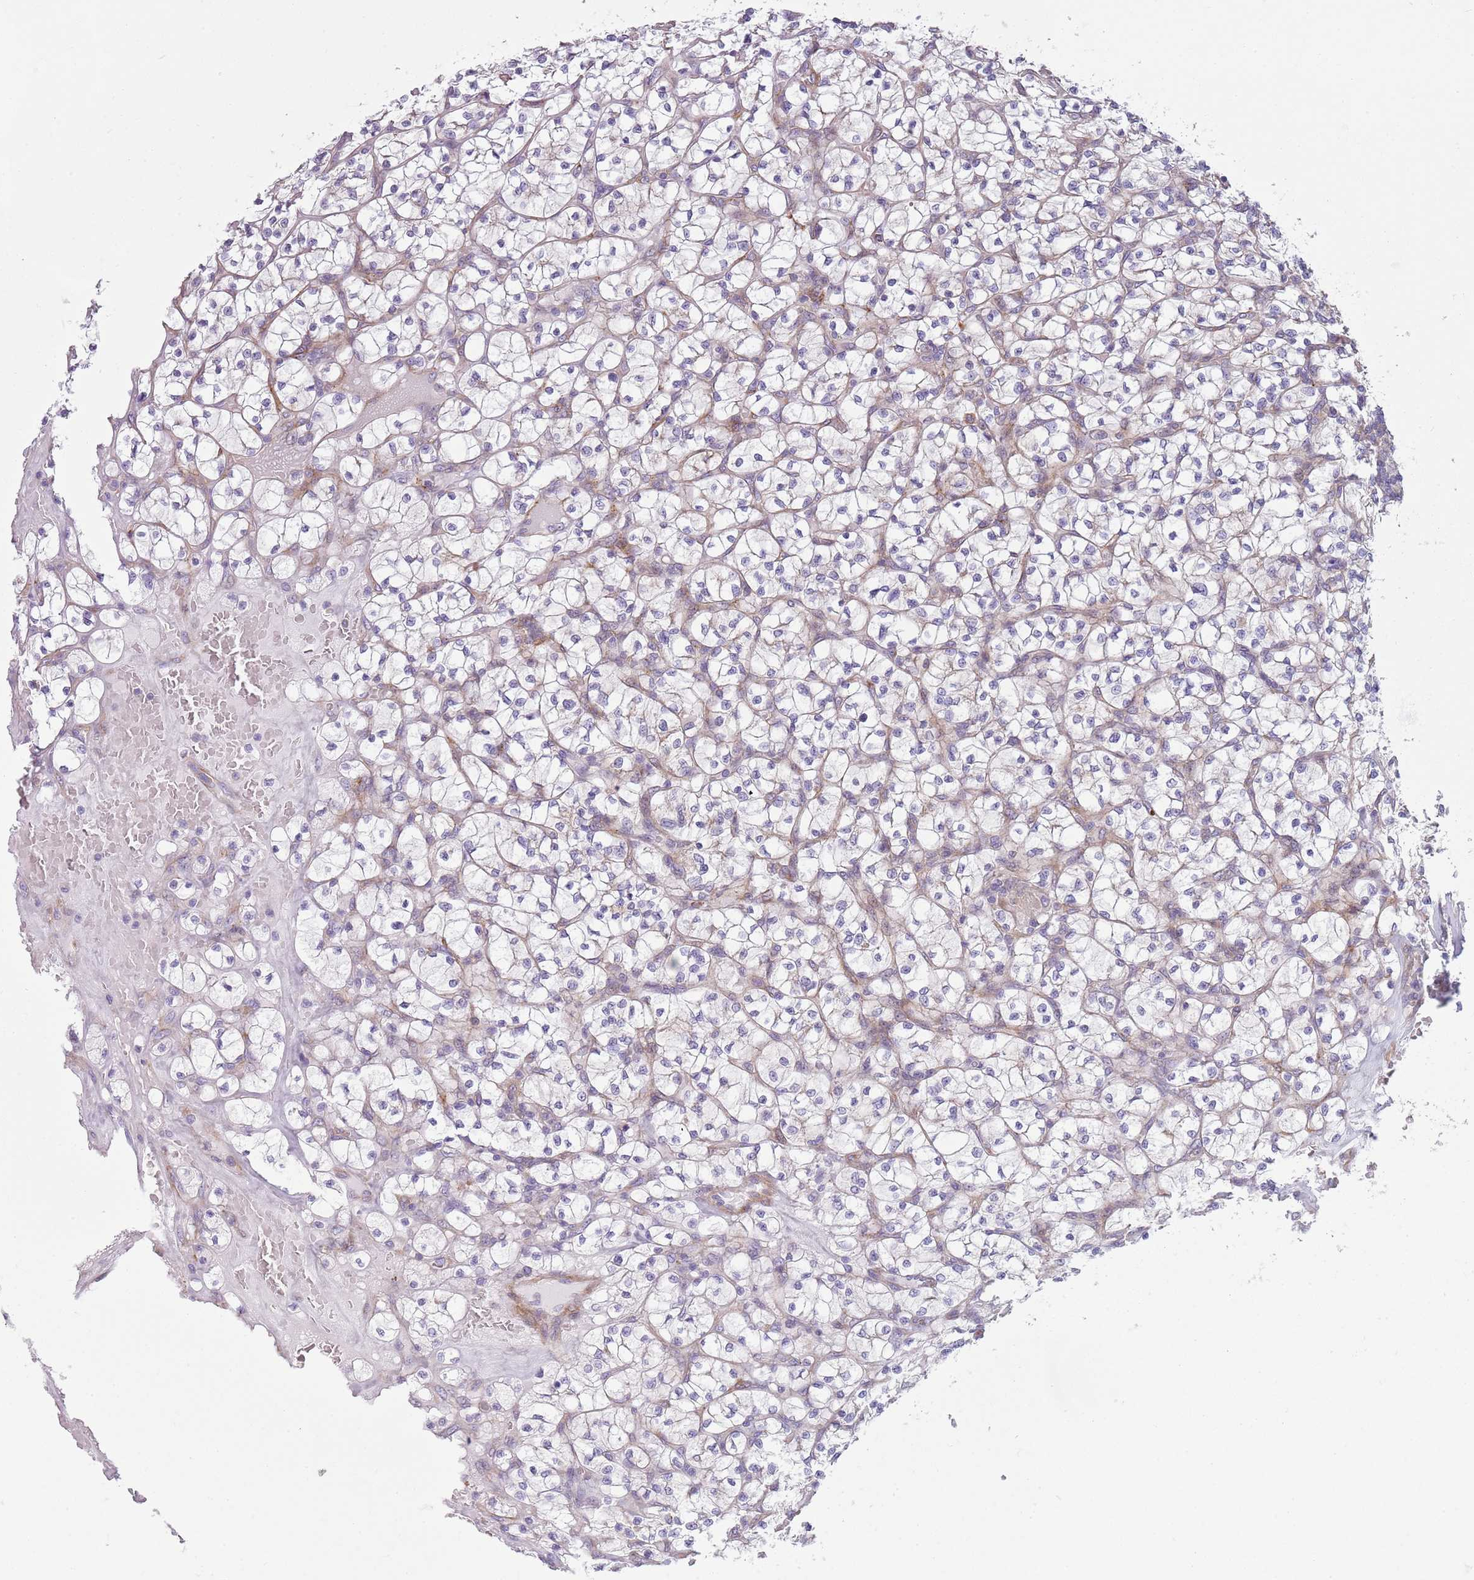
{"staining": {"intensity": "weak", "quantity": "<25%", "location": "cytoplasmic/membranous"}, "tissue": "renal cancer", "cell_type": "Tumor cells", "image_type": "cancer", "snomed": [{"axis": "morphology", "description": "Adenocarcinoma, NOS"}, {"axis": "topography", "description": "Kidney"}], "caption": "Renal adenocarcinoma was stained to show a protein in brown. There is no significant staining in tumor cells.", "gene": "SNX1", "patient": {"sex": "female", "age": 64}}